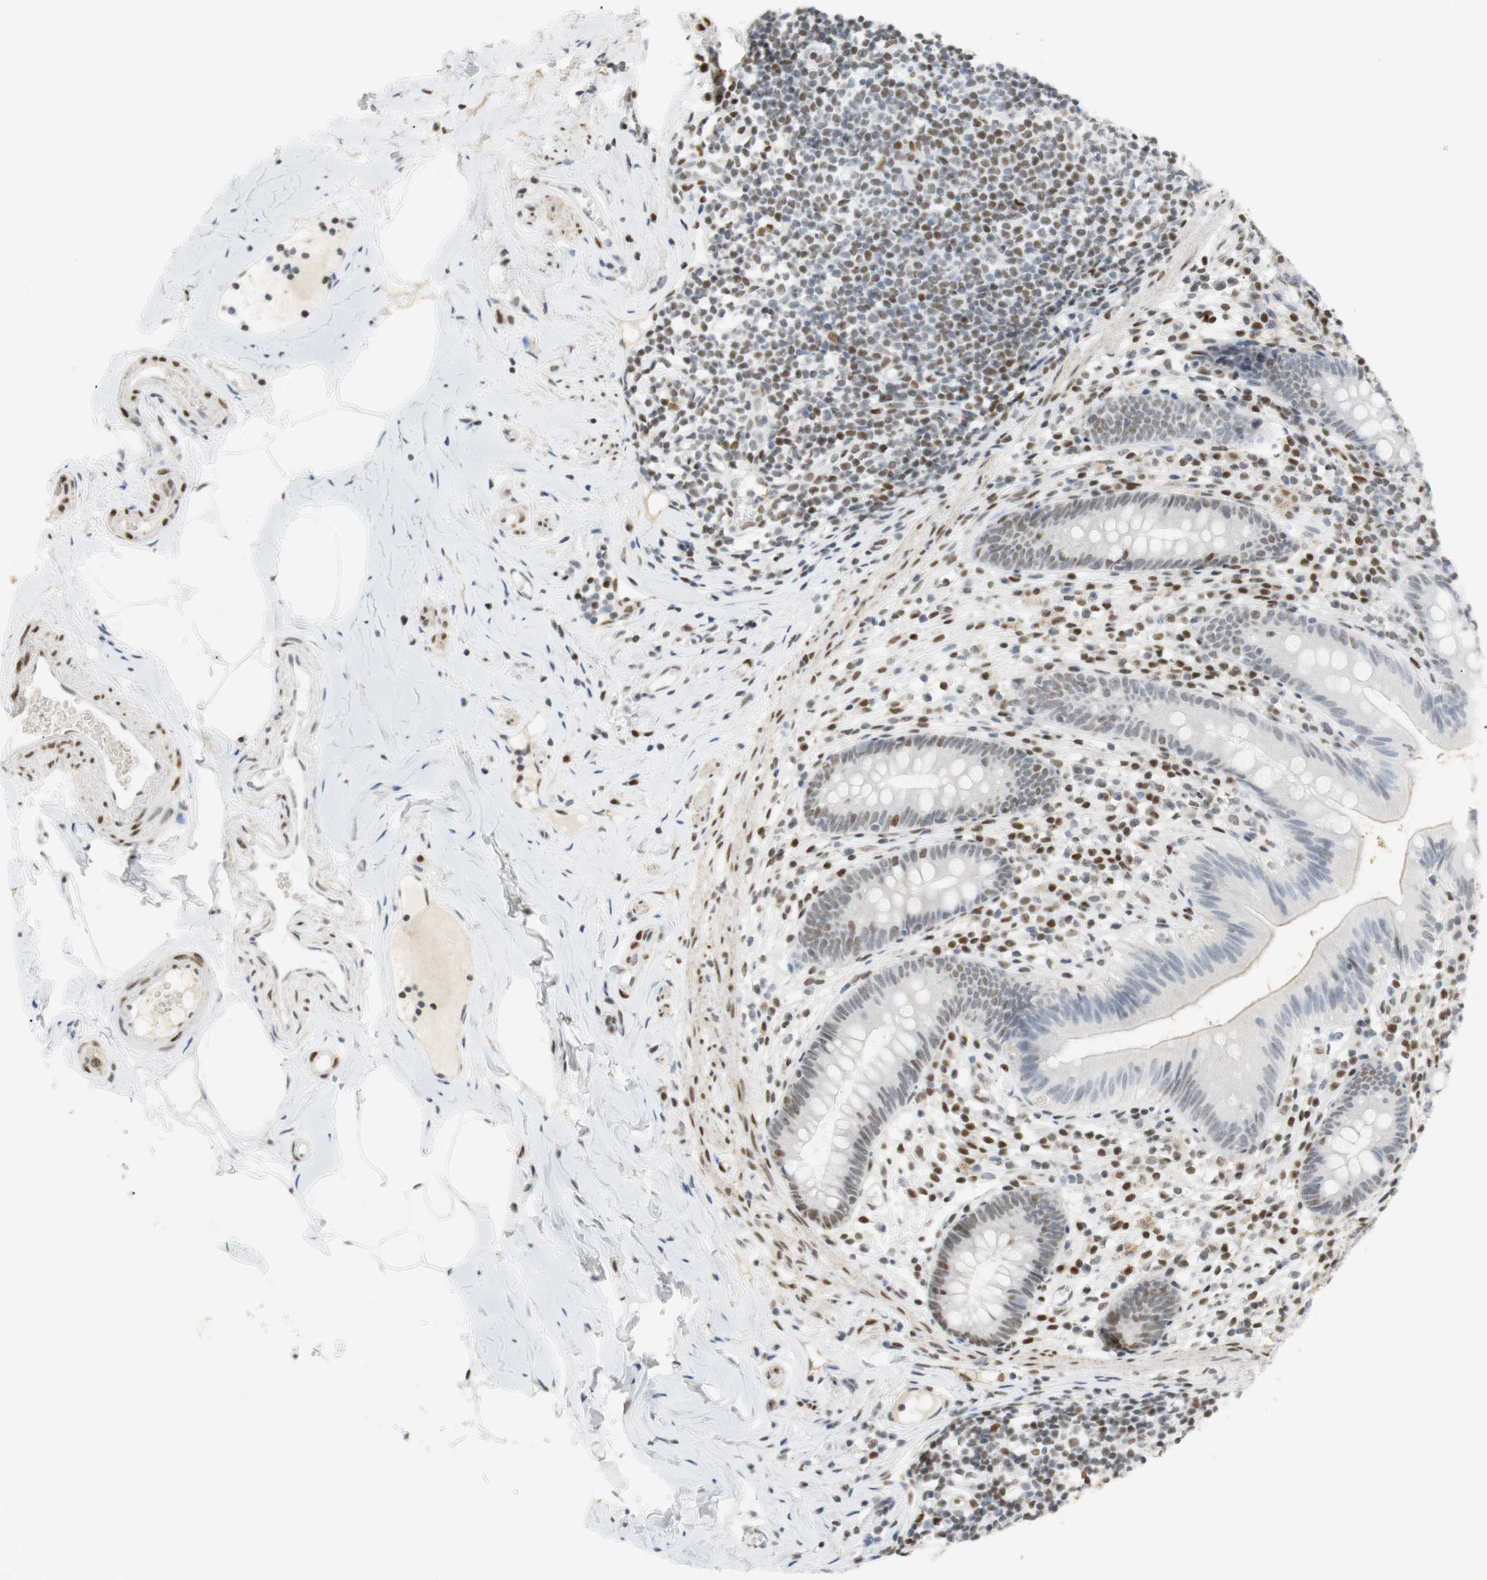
{"staining": {"intensity": "moderate", "quantity": "25%-75%", "location": "nuclear"}, "tissue": "appendix", "cell_type": "Glandular cells", "image_type": "normal", "snomed": [{"axis": "morphology", "description": "Normal tissue, NOS"}, {"axis": "topography", "description": "Appendix"}], "caption": "Moderate nuclear staining is appreciated in about 25%-75% of glandular cells in unremarkable appendix.", "gene": "BMI1", "patient": {"sex": "male", "age": 52}}